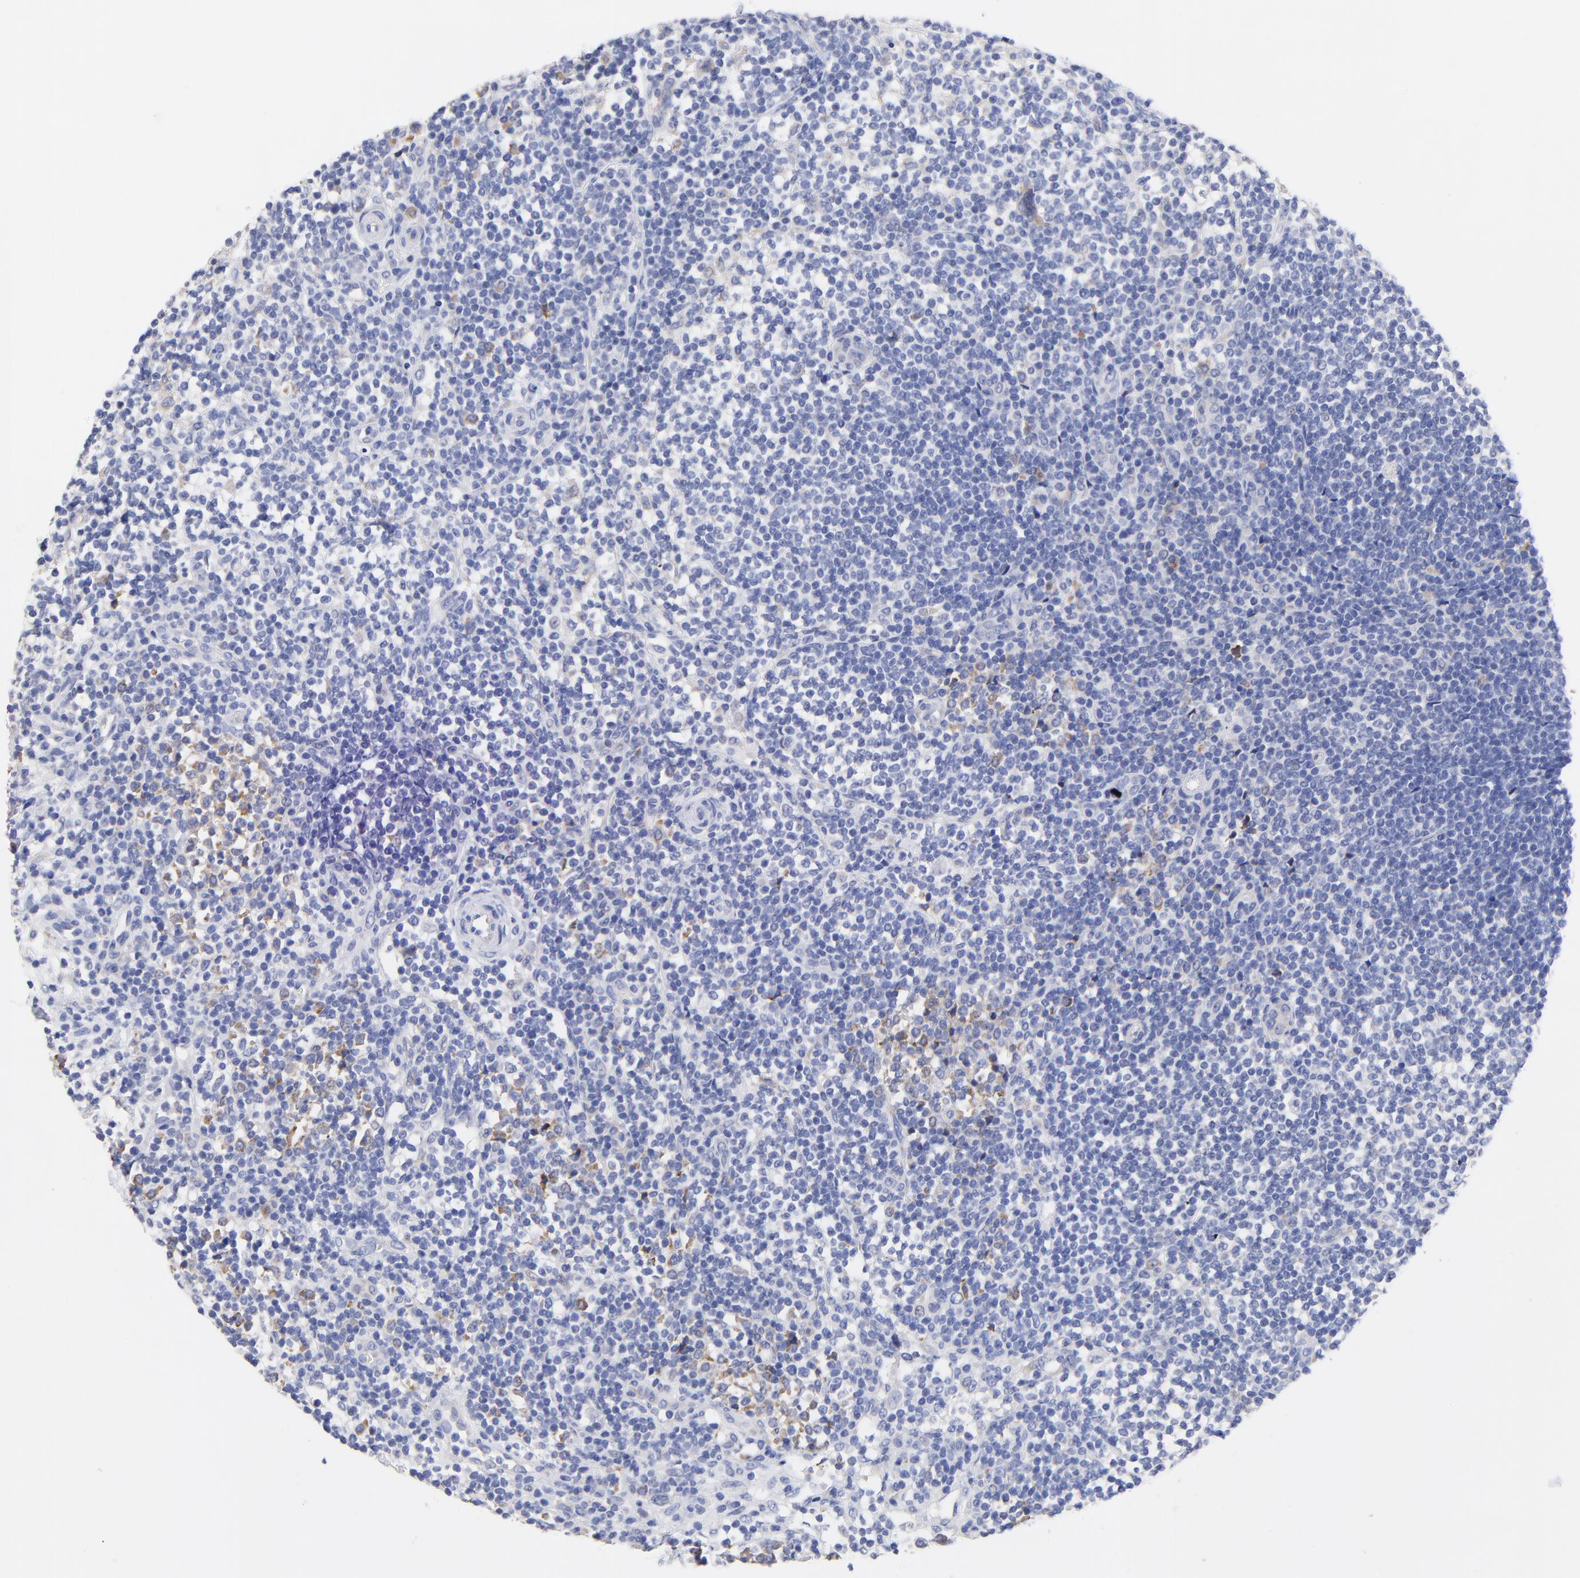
{"staining": {"intensity": "weak", "quantity": "<25%", "location": "cytoplasmic/membranous"}, "tissue": "lymphoma", "cell_type": "Tumor cells", "image_type": "cancer", "snomed": [{"axis": "morphology", "description": "Malignant lymphoma, non-Hodgkin's type, Low grade"}, {"axis": "topography", "description": "Lymph node"}], "caption": "This is an IHC image of human lymphoma. There is no staining in tumor cells.", "gene": "LAX1", "patient": {"sex": "female", "age": 76}}